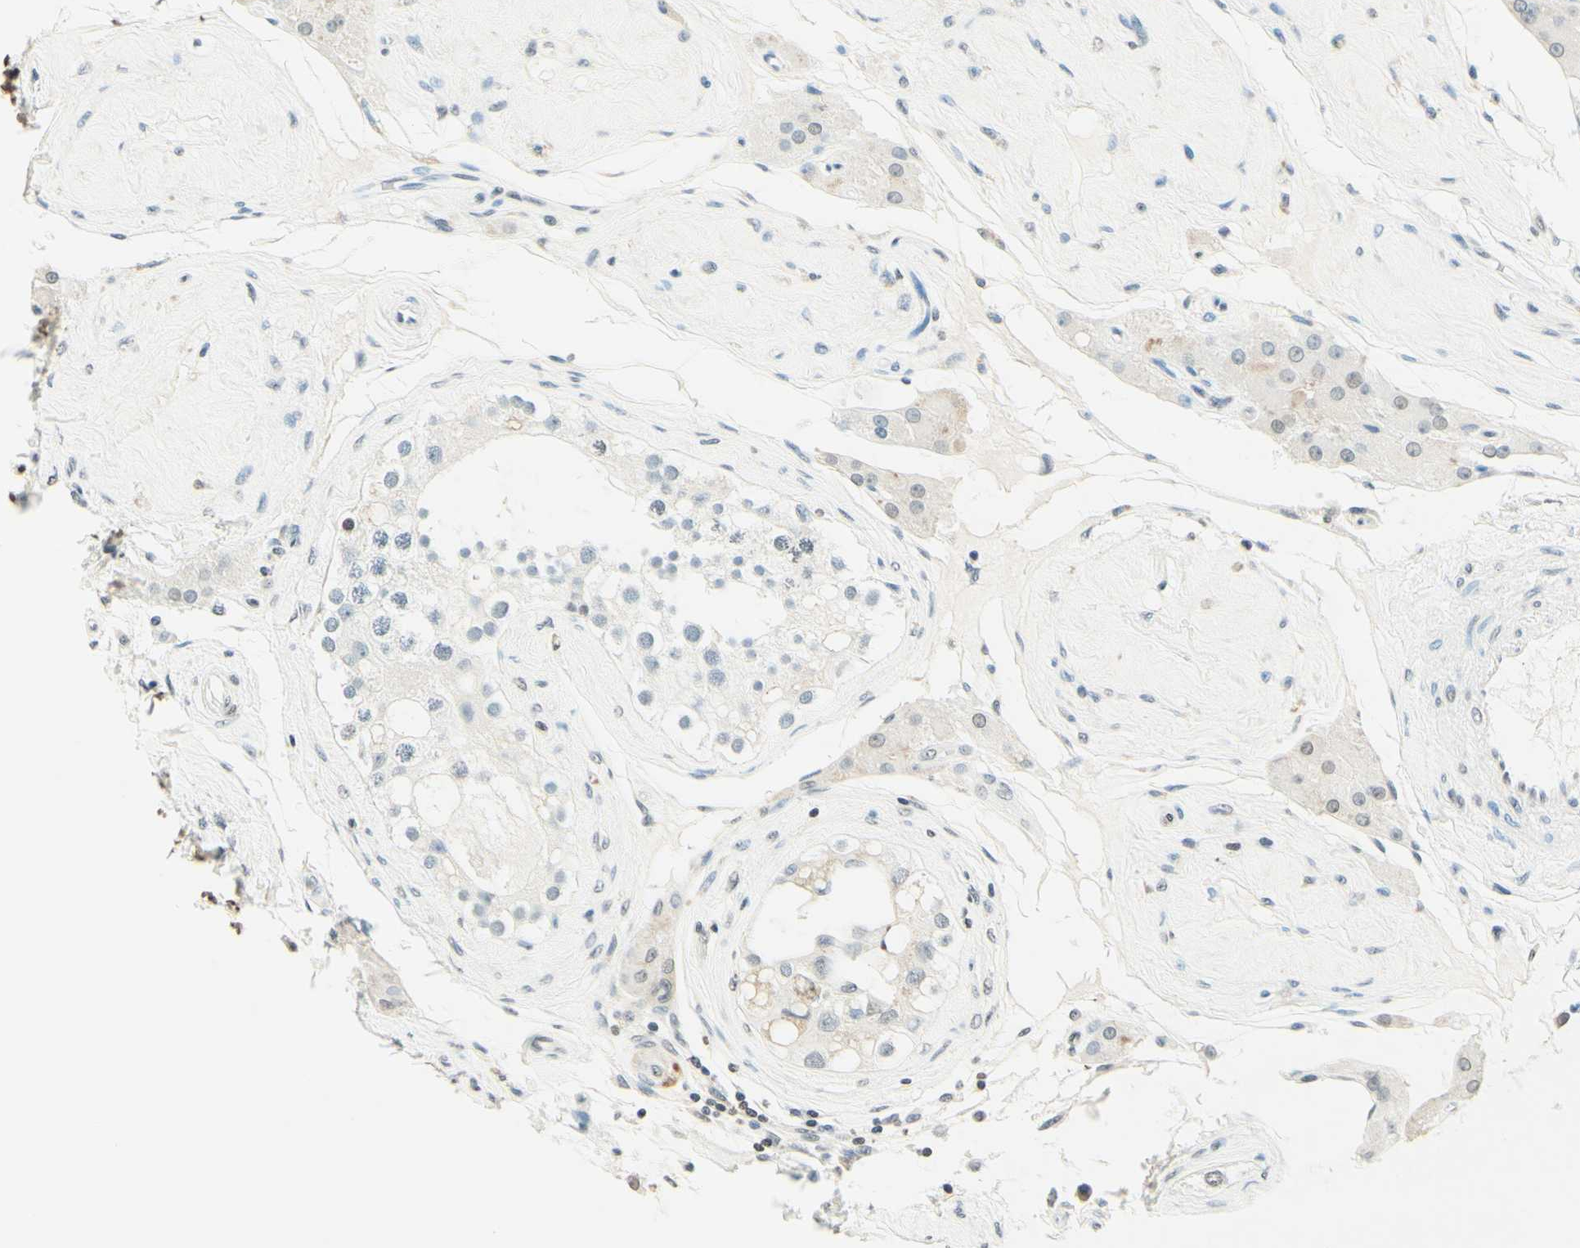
{"staining": {"intensity": "moderate", "quantity": "<25%", "location": "nuclear"}, "tissue": "testis", "cell_type": "Cells in seminiferous ducts", "image_type": "normal", "snomed": [{"axis": "morphology", "description": "Normal tissue, NOS"}, {"axis": "topography", "description": "Testis"}], "caption": "Moderate nuclear expression is present in about <25% of cells in seminiferous ducts in benign testis. (Stains: DAB (3,3'-diaminobenzidine) in brown, nuclei in blue, Microscopy: brightfield microscopy at high magnification).", "gene": "MSH2", "patient": {"sex": "male", "age": 68}}